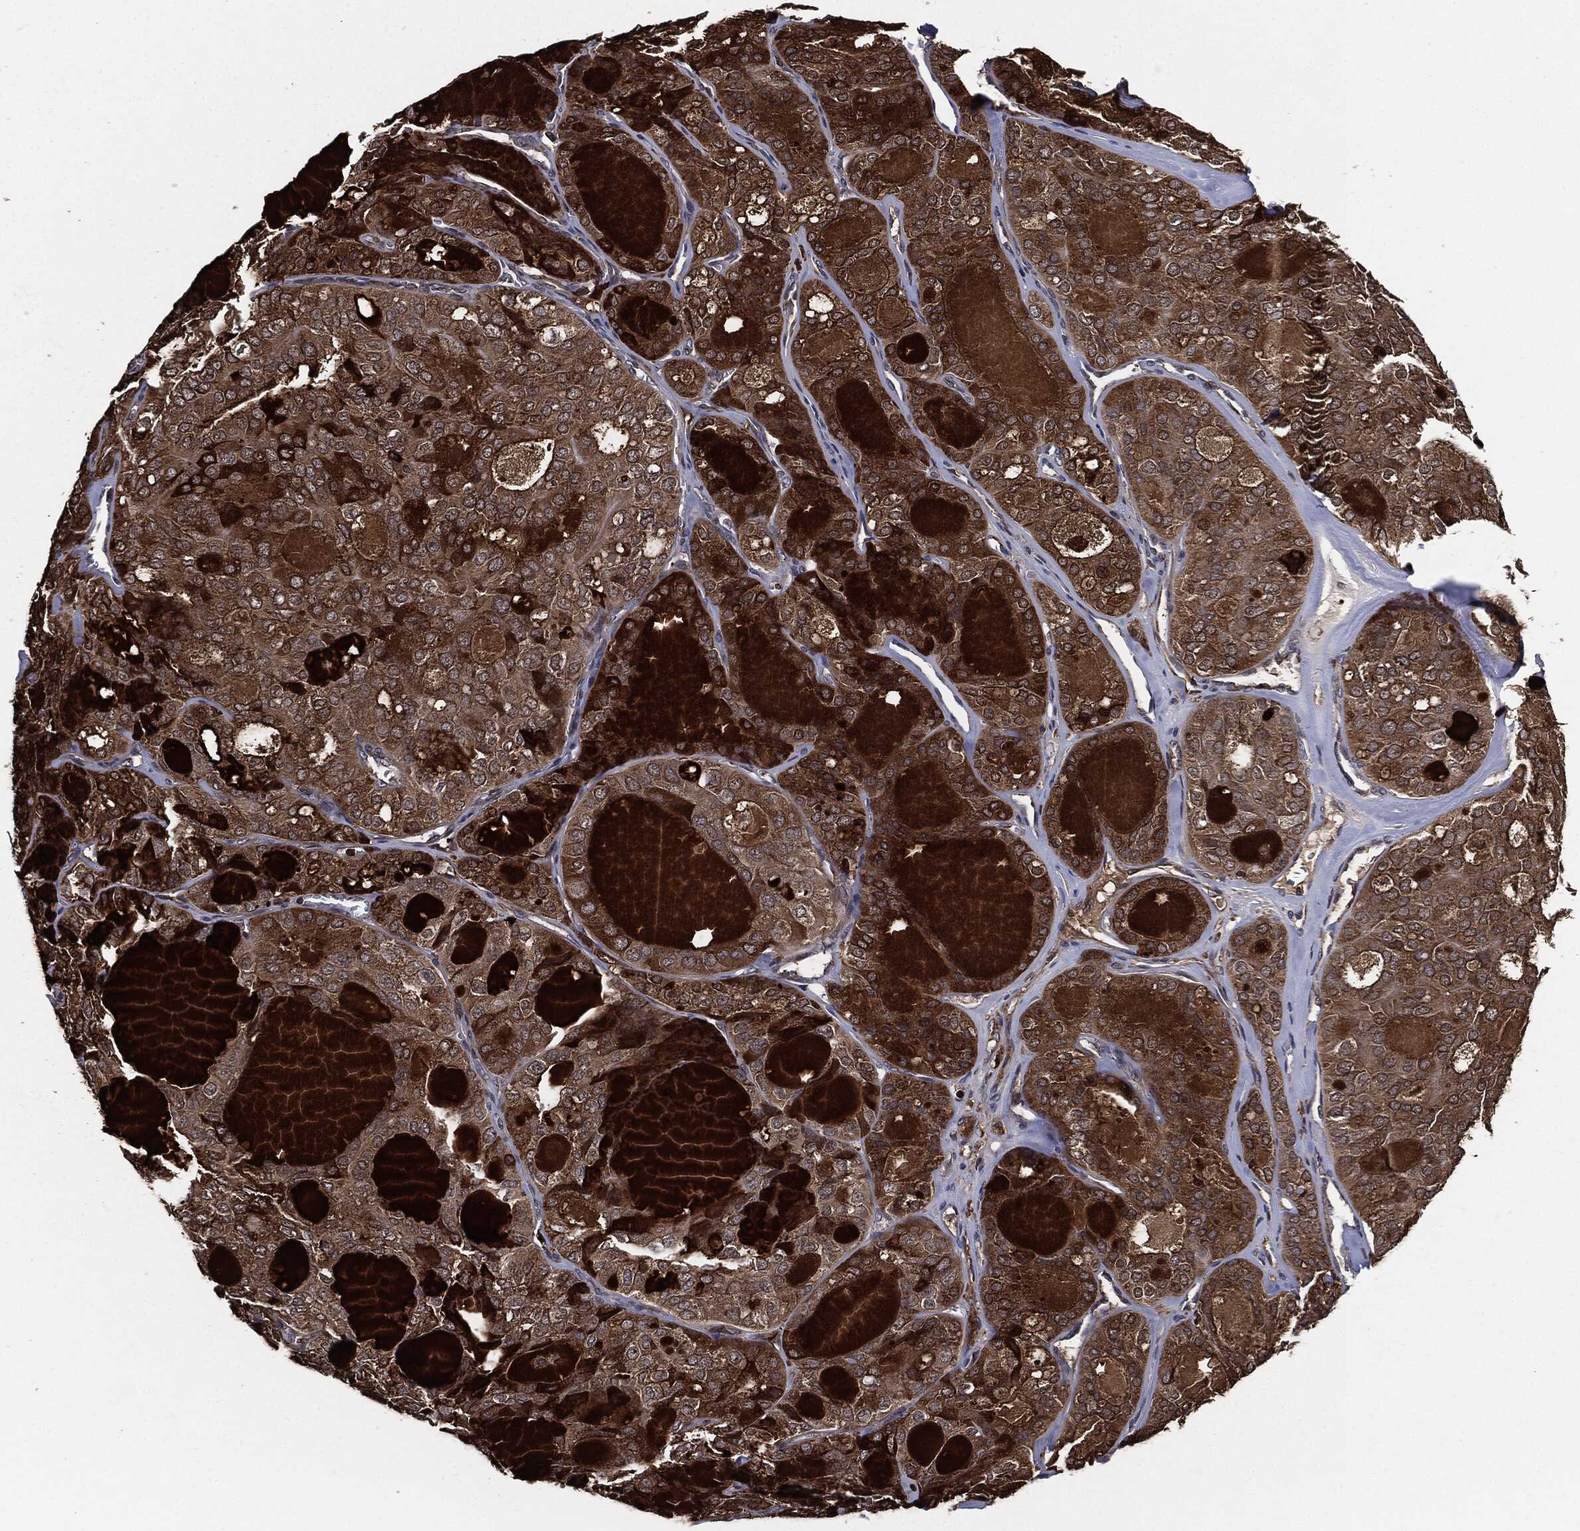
{"staining": {"intensity": "moderate", "quantity": ">75%", "location": "cytoplasmic/membranous"}, "tissue": "thyroid cancer", "cell_type": "Tumor cells", "image_type": "cancer", "snomed": [{"axis": "morphology", "description": "Follicular adenoma carcinoma, NOS"}, {"axis": "topography", "description": "Thyroid gland"}], "caption": "Thyroid cancer tissue displays moderate cytoplasmic/membranous expression in about >75% of tumor cells, visualized by immunohistochemistry.", "gene": "UBR1", "patient": {"sex": "male", "age": 75}}